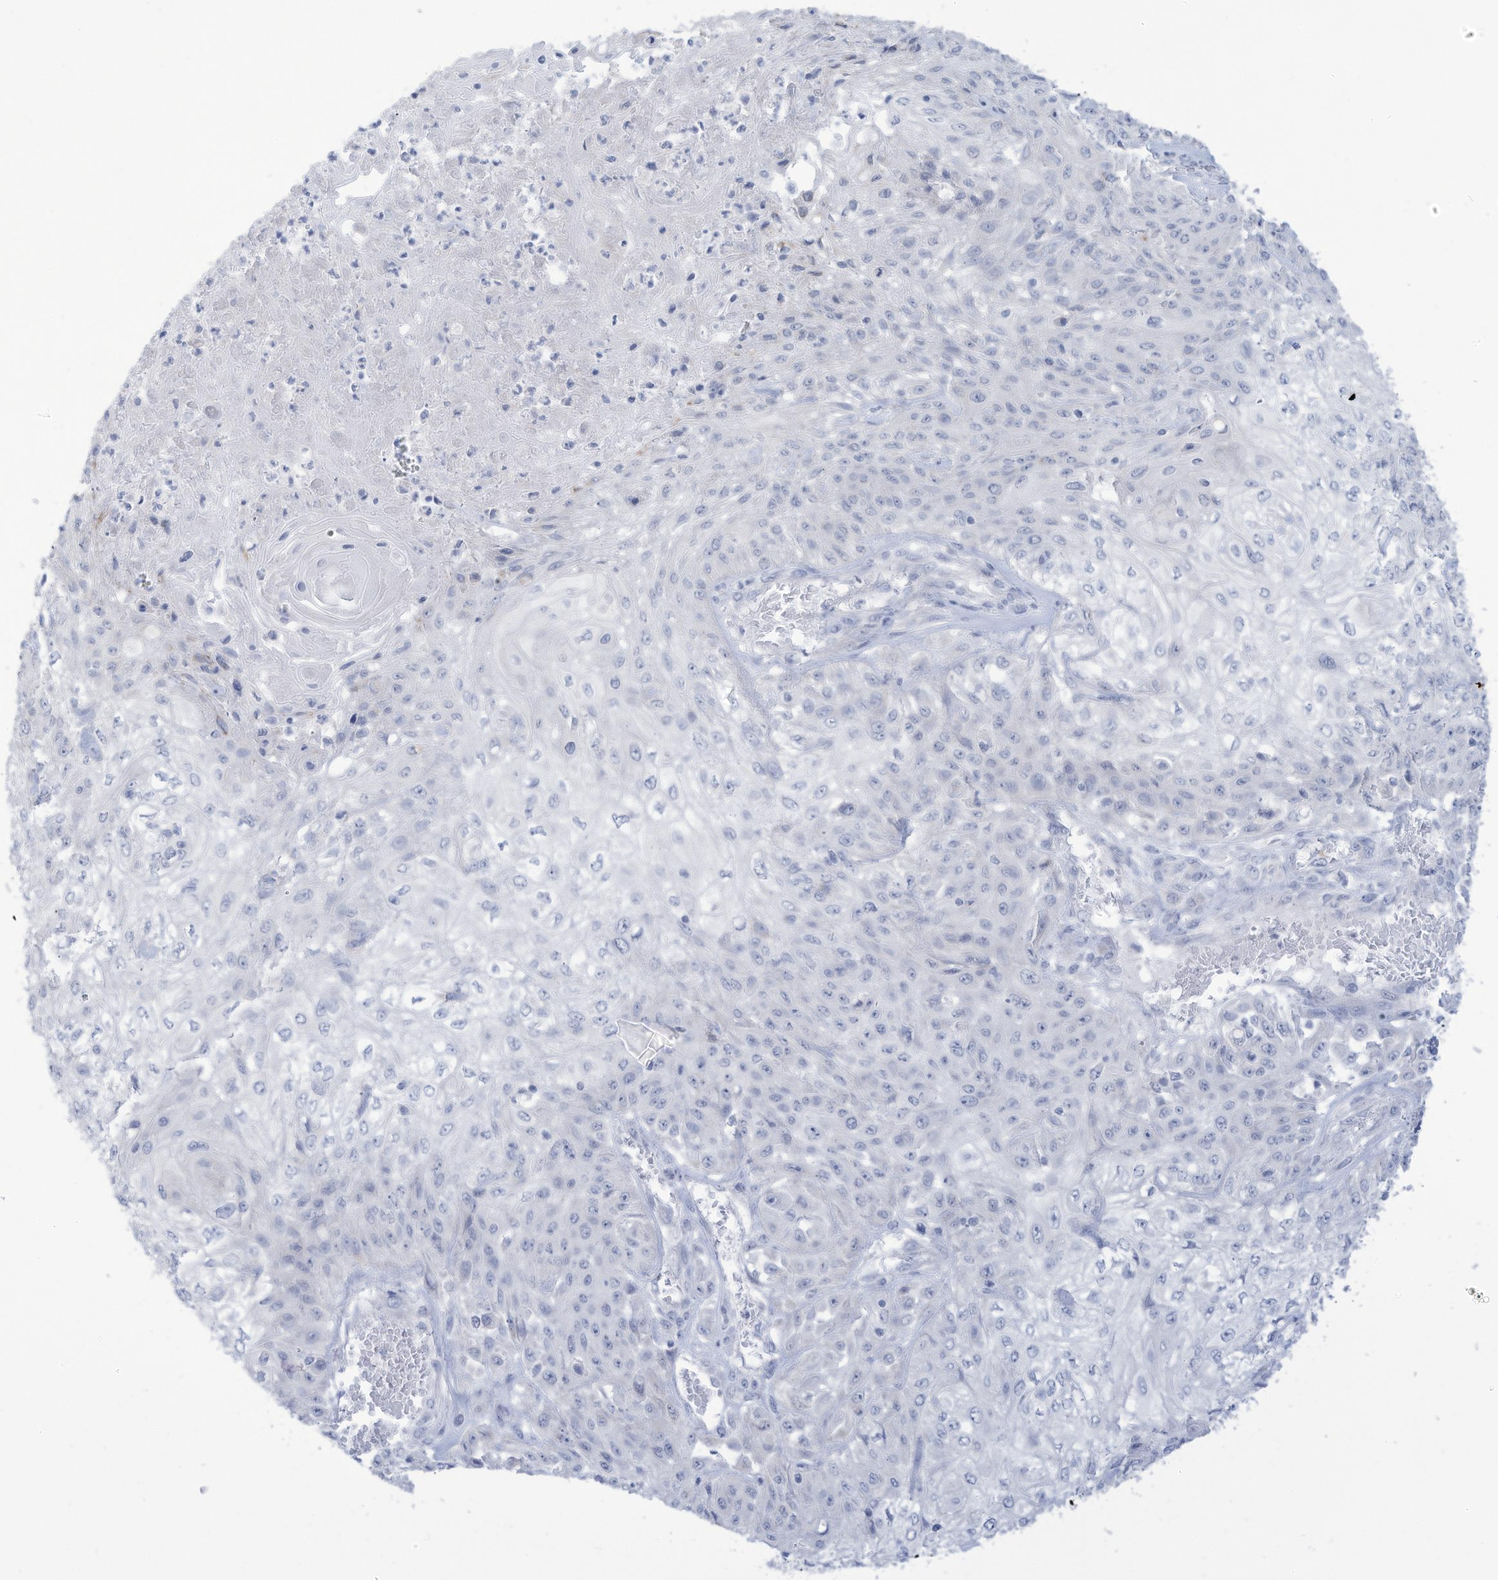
{"staining": {"intensity": "negative", "quantity": "none", "location": "none"}, "tissue": "skin cancer", "cell_type": "Tumor cells", "image_type": "cancer", "snomed": [{"axis": "morphology", "description": "Squamous cell carcinoma, NOS"}, {"axis": "morphology", "description": "Squamous cell carcinoma, metastatic, NOS"}, {"axis": "topography", "description": "Skin"}, {"axis": "topography", "description": "Lymph node"}], "caption": "Tumor cells show no significant positivity in skin cancer. (DAB immunohistochemistry (IHC) visualized using brightfield microscopy, high magnification).", "gene": "OGT", "patient": {"sex": "male", "age": 75}}